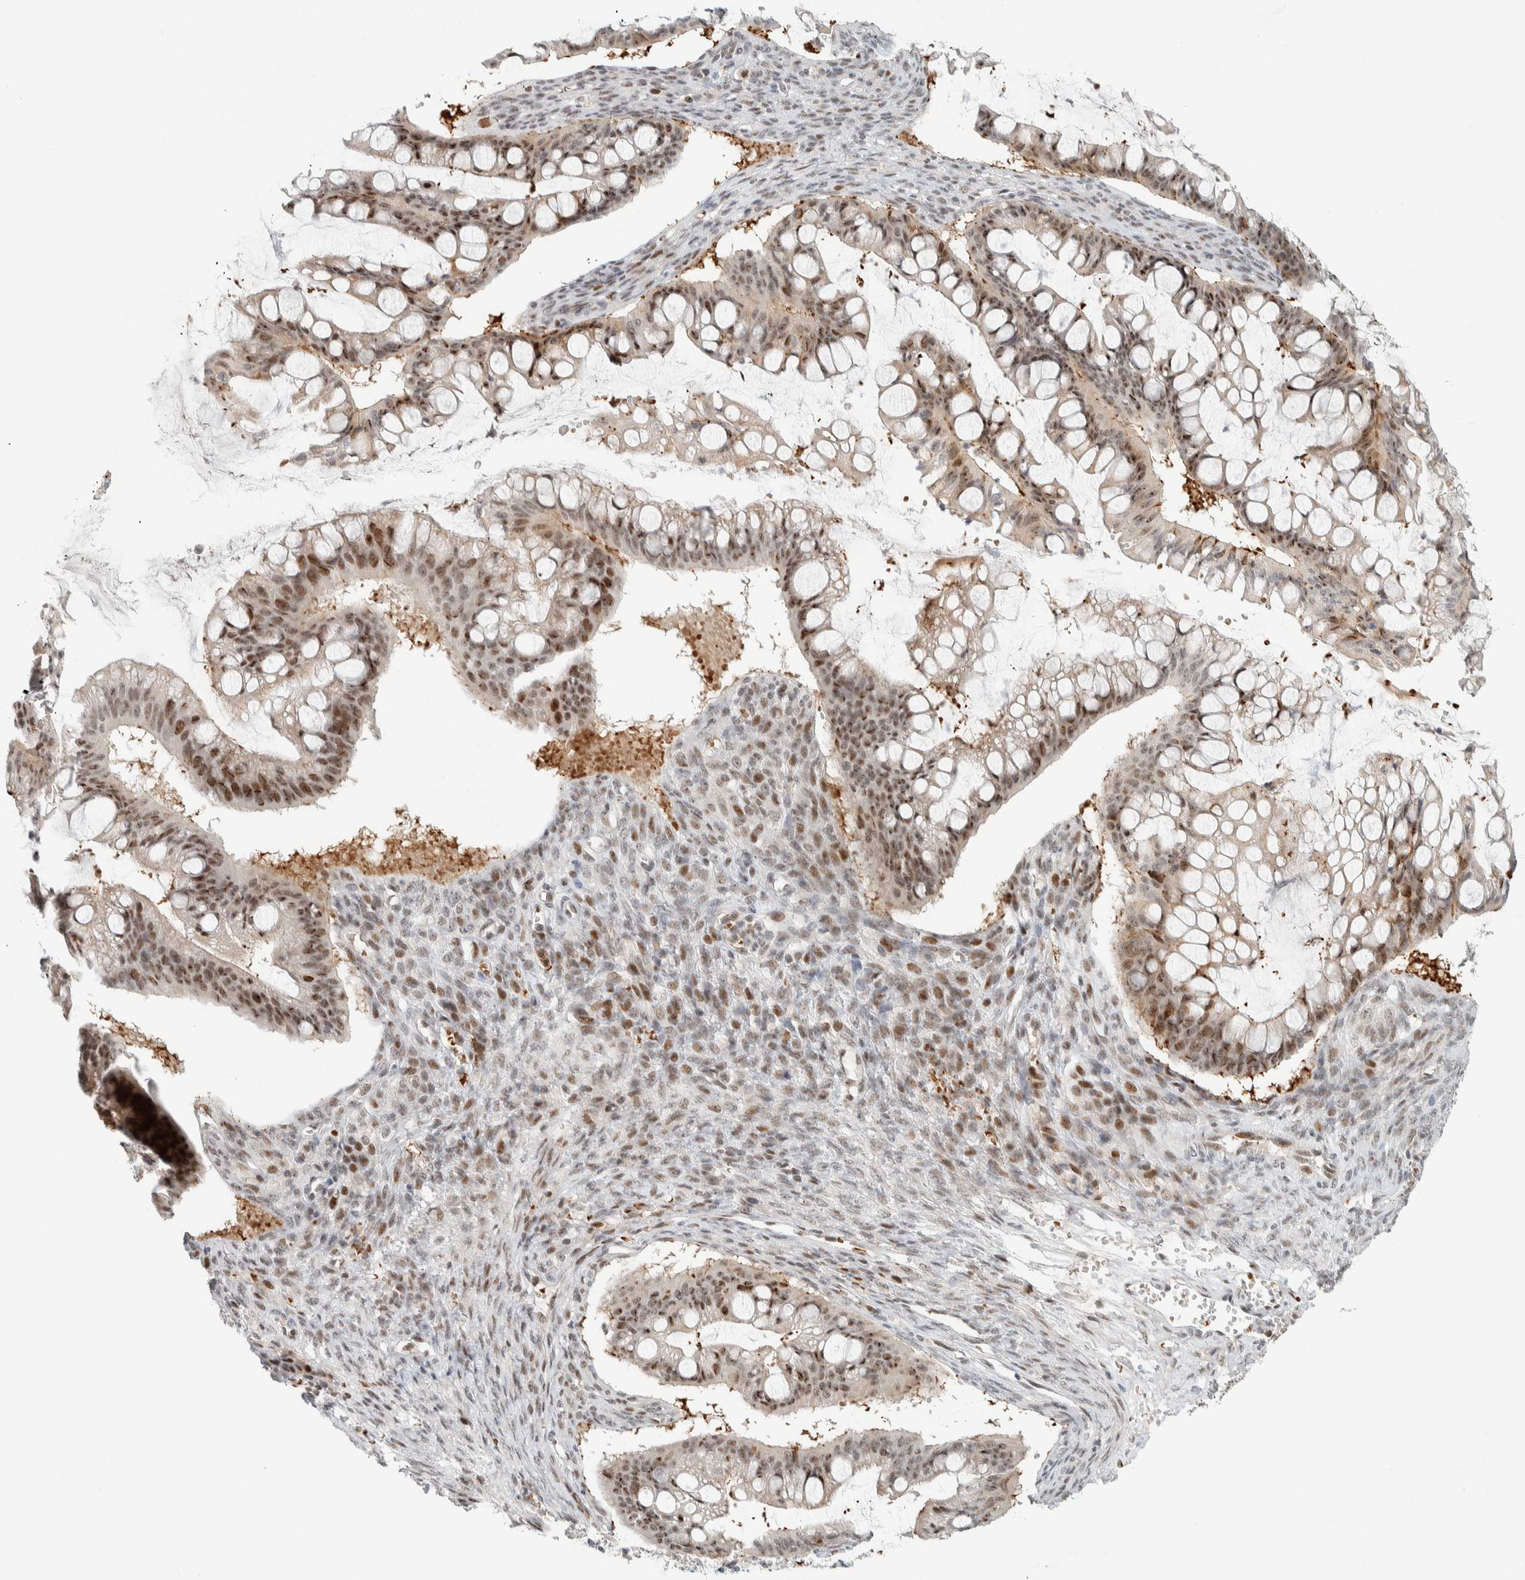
{"staining": {"intensity": "moderate", "quantity": "25%-75%", "location": "nuclear"}, "tissue": "ovarian cancer", "cell_type": "Tumor cells", "image_type": "cancer", "snomed": [{"axis": "morphology", "description": "Cystadenocarcinoma, mucinous, NOS"}, {"axis": "topography", "description": "Ovary"}], "caption": "This micrograph shows immunohistochemistry (IHC) staining of ovarian cancer, with medium moderate nuclear positivity in about 25%-75% of tumor cells.", "gene": "ZBTB2", "patient": {"sex": "female", "age": 73}}